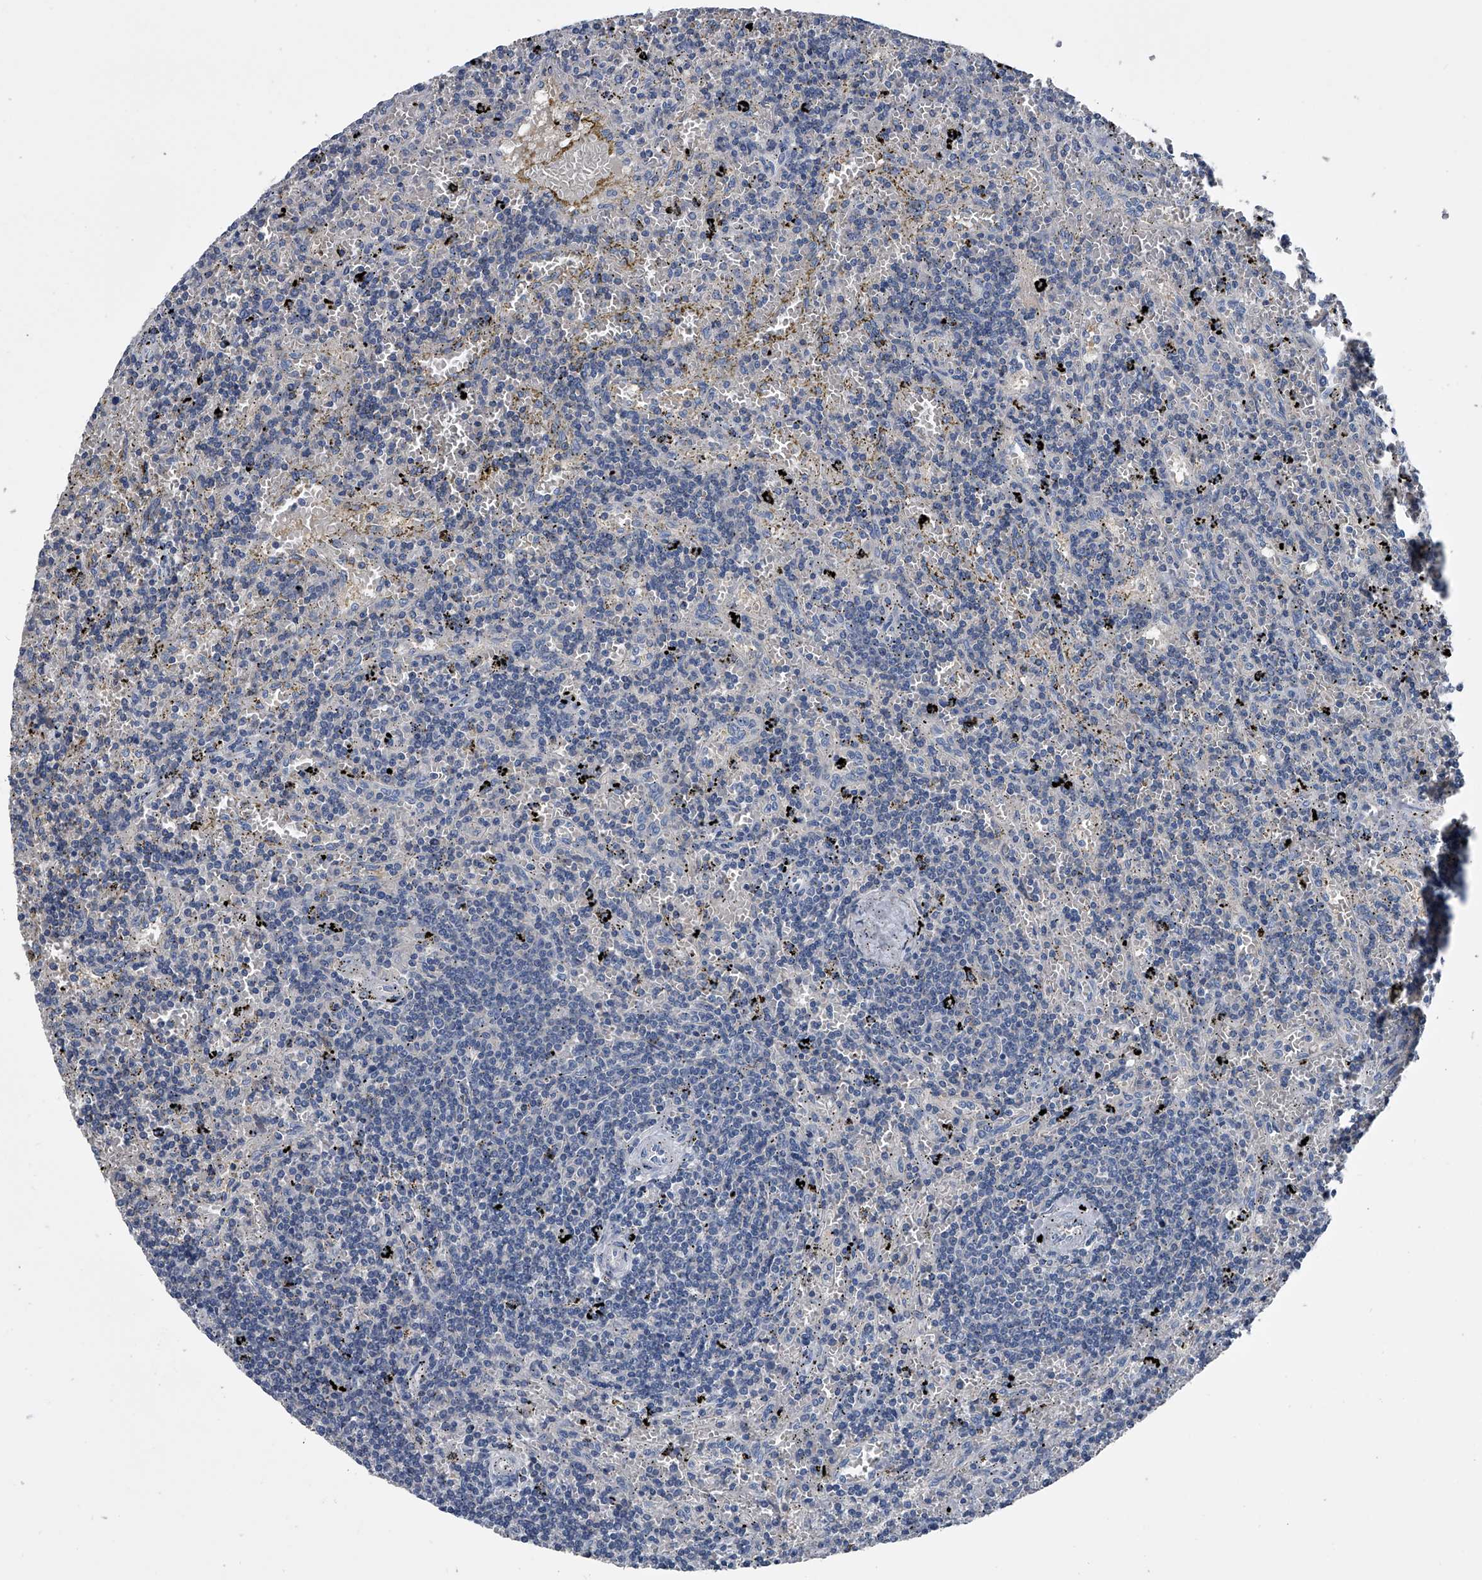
{"staining": {"intensity": "negative", "quantity": "none", "location": "none"}, "tissue": "lymphoma", "cell_type": "Tumor cells", "image_type": "cancer", "snomed": [{"axis": "morphology", "description": "Malignant lymphoma, non-Hodgkin's type, Low grade"}, {"axis": "topography", "description": "Spleen"}], "caption": "The histopathology image reveals no significant expression in tumor cells of lymphoma.", "gene": "KIF13A", "patient": {"sex": "male", "age": 76}}